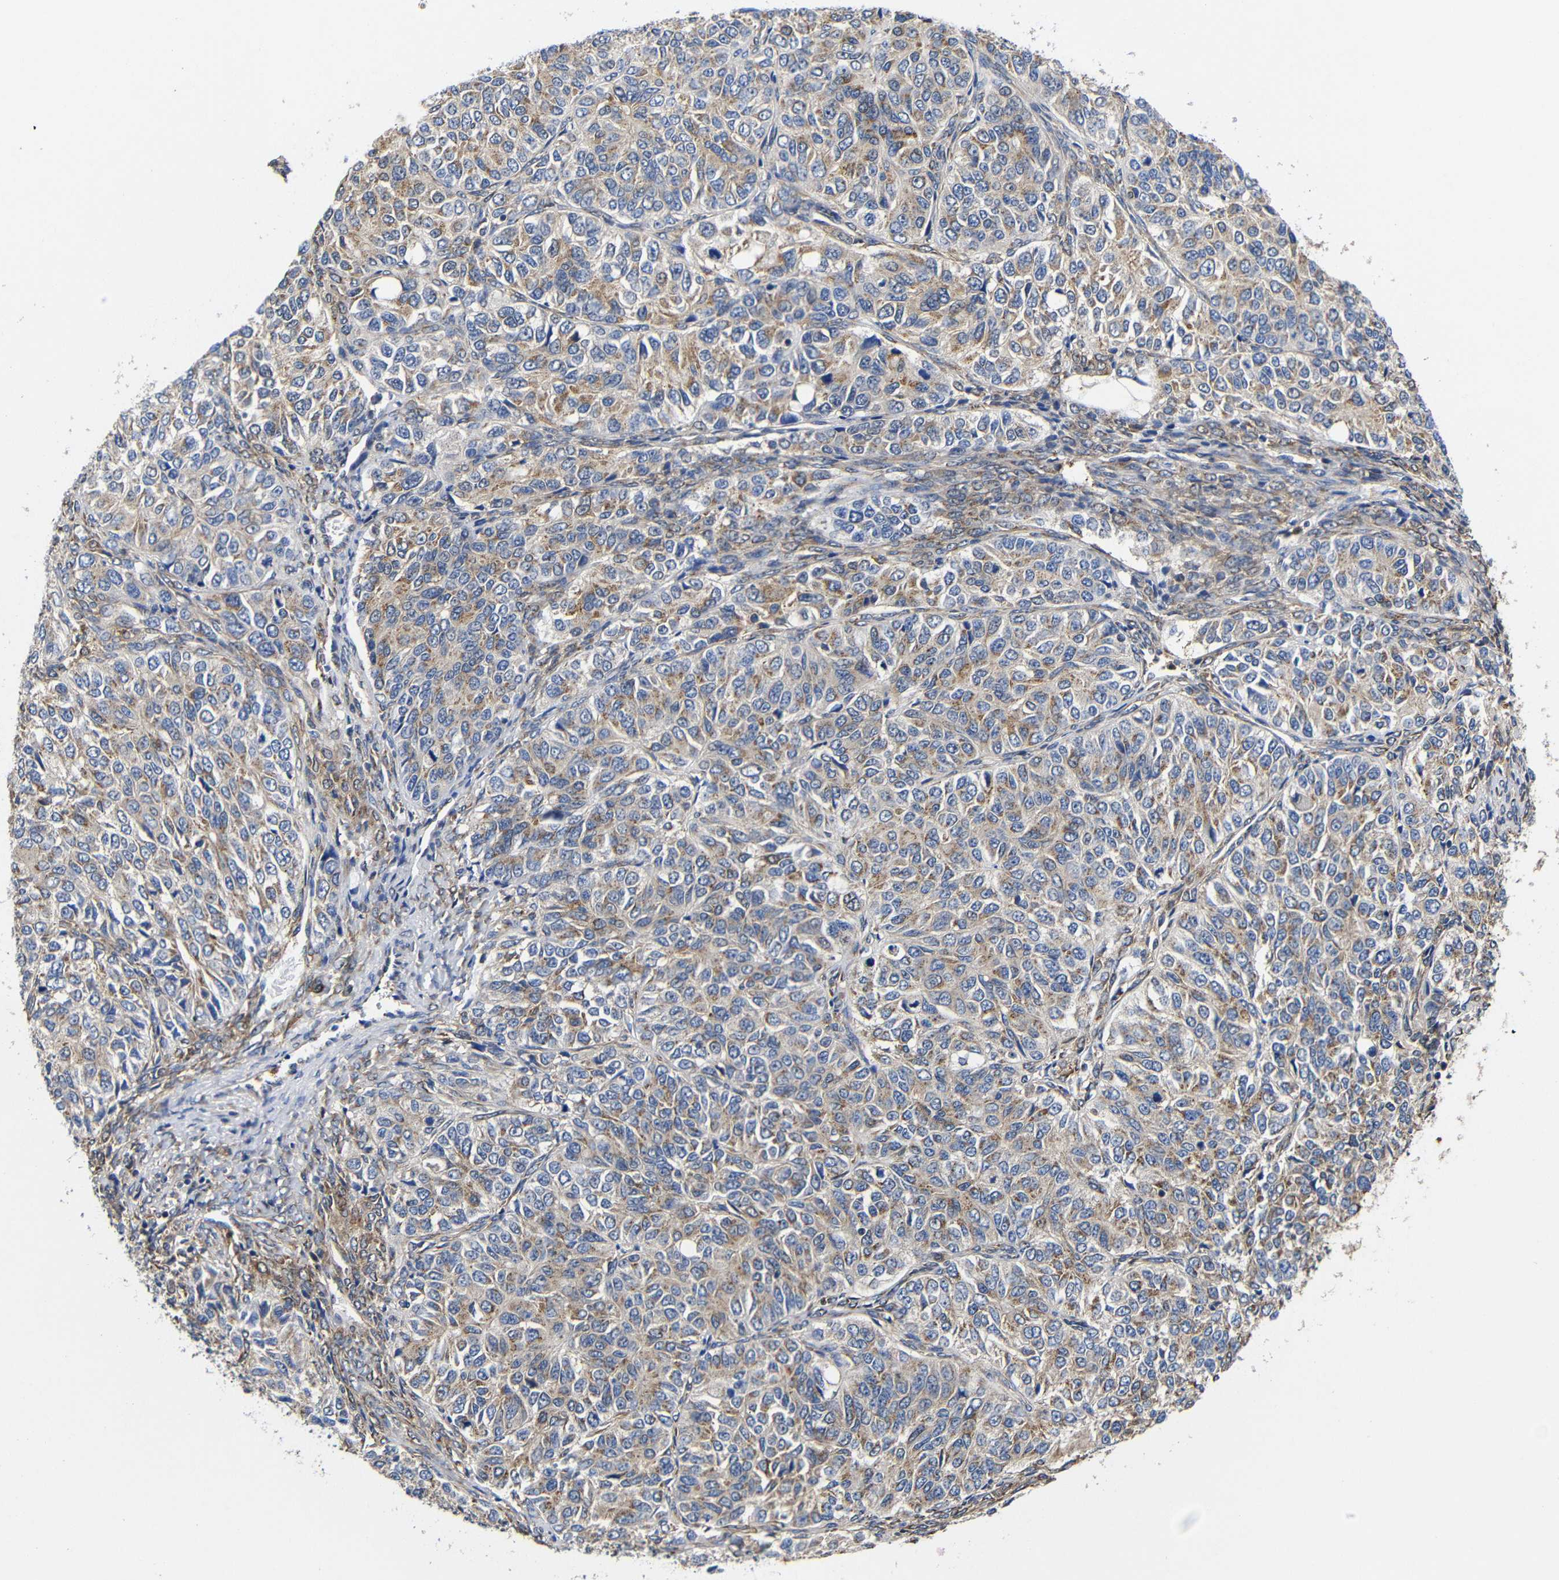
{"staining": {"intensity": "moderate", "quantity": "25%-75%", "location": "cytoplasmic/membranous"}, "tissue": "ovarian cancer", "cell_type": "Tumor cells", "image_type": "cancer", "snomed": [{"axis": "morphology", "description": "Carcinoma, endometroid"}, {"axis": "topography", "description": "Ovary"}], "caption": "A high-resolution micrograph shows immunohistochemistry (IHC) staining of ovarian cancer, which demonstrates moderate cytoplasmic/membranous staining in approximately 25%-75% of tumor cells.", "gene": "LRRCC1", "patient": {"sex": "female", "age": 51}}